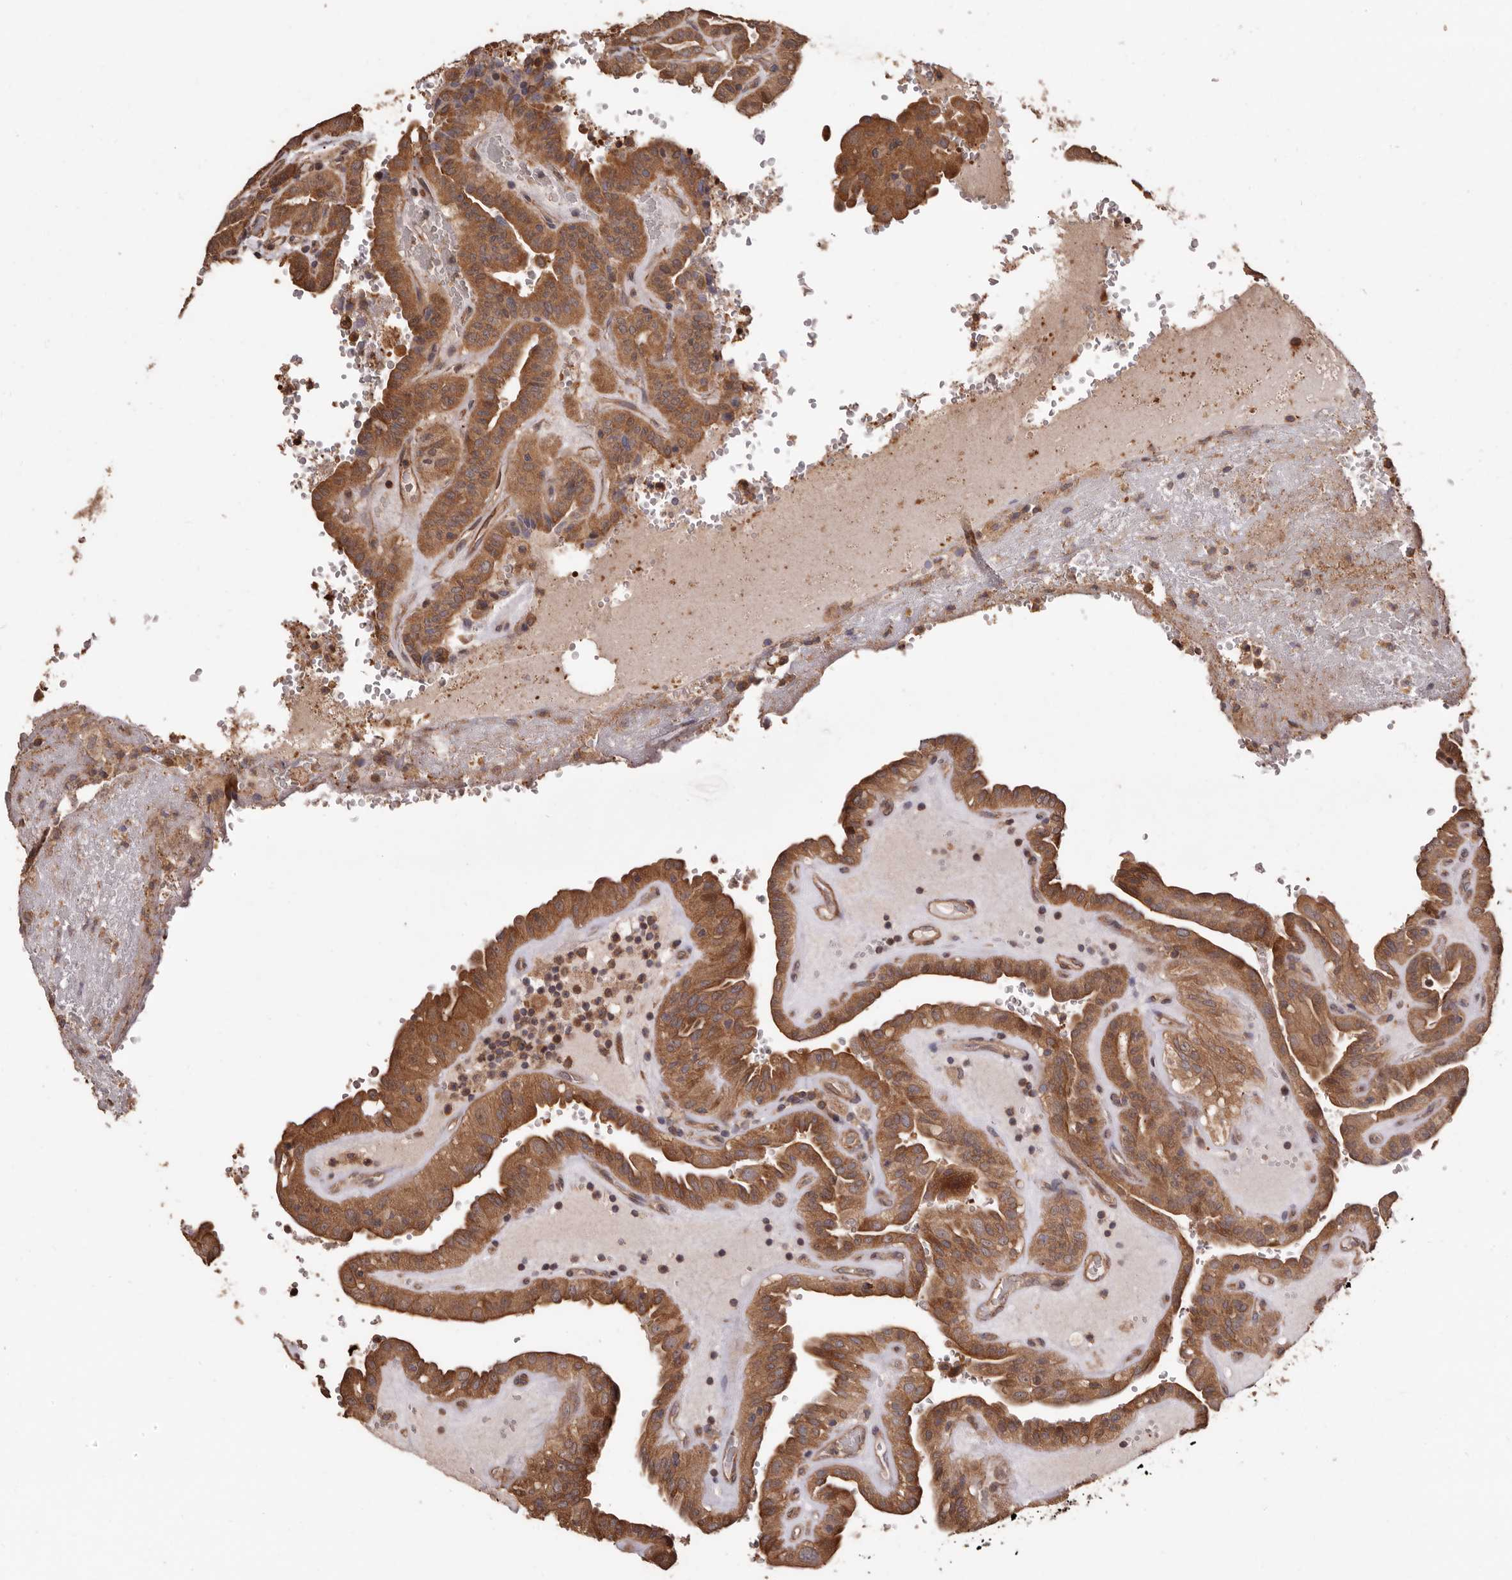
{"staining": {"intensity": "moderate", "quantity": ">75%", "location": "cytoplasmic/membranous"}, "tissue": "thyroid cancer", "cell_type": "Tumor cells", "image_type": "cancer", "snomed": [{"axis": "morphology", "description": "Papillary adenocarcinoma, NOS"}, {"axis": "topography", "description": "Thyroid gland"}], "caption": "There is medium levels of moderate cytoplasmic/membranous staining in tumor cells of thyroid cancer (papillary adenocarcinoma), as demonstrated by immunohistochemical staining (brown color).", "gene": "COQ8B", "patient": {"sex": "male", "age": 77}}